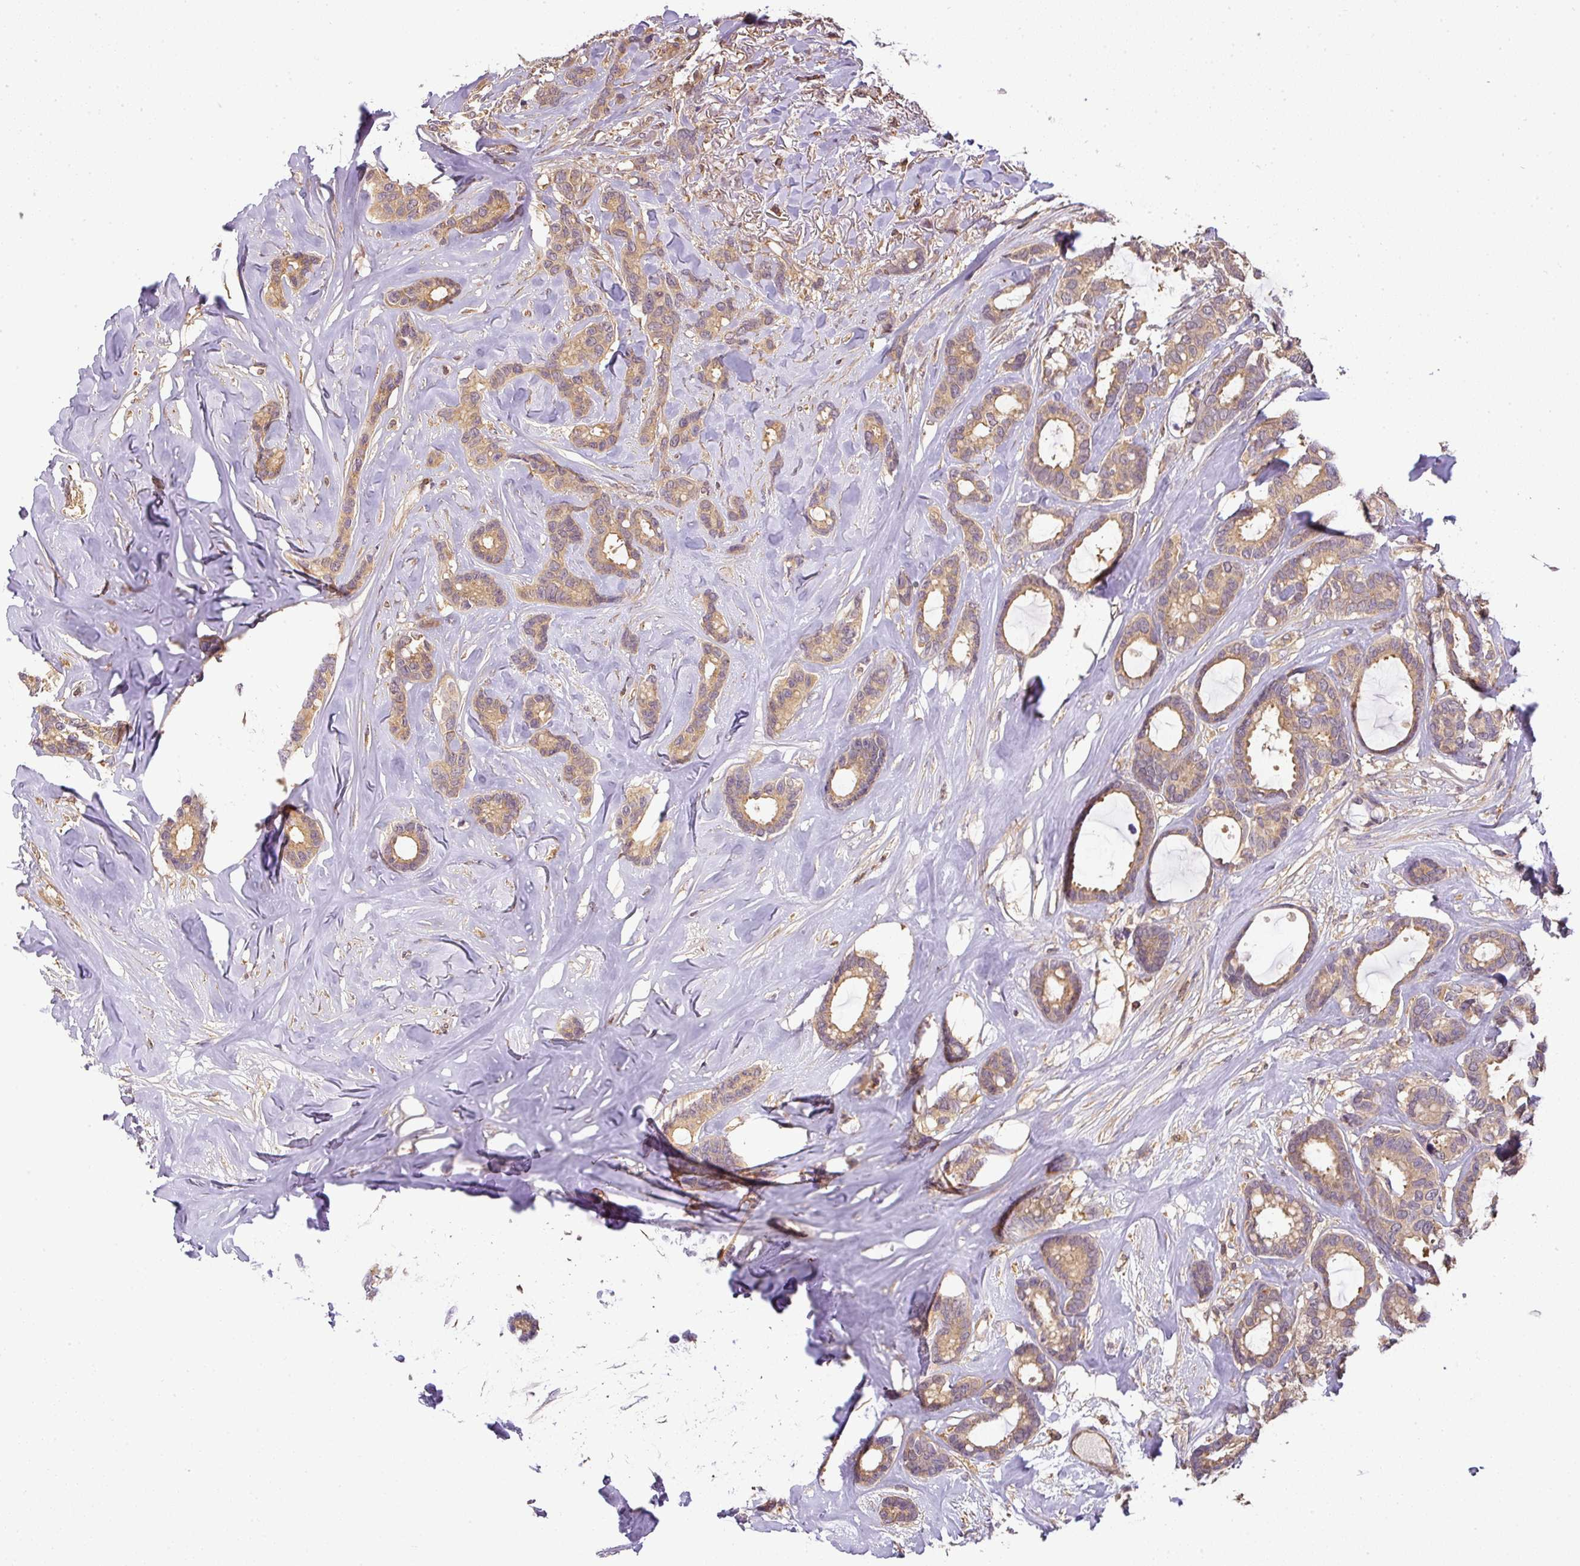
{"staining": {"intensity": "moderate", "quantity": ">75%", "location": "cytoplasmic/membranous"}, "tissue": "breast cancer", "cell_type": "Tumor cells", "image_type": "cancer", "snomed": [{"axis": "morphology", "description": "Duct carcinoma"}, {"axis": "topography", "description": "Breast"}], "caption": "Tumor cells reveal moderate cytoplasmic/membranous expression in approximately >75% of cells in breast infiltrating ductal carcinoma.", "gene": "TCL1B", "patient": {"sex": "female", "age": 87}}